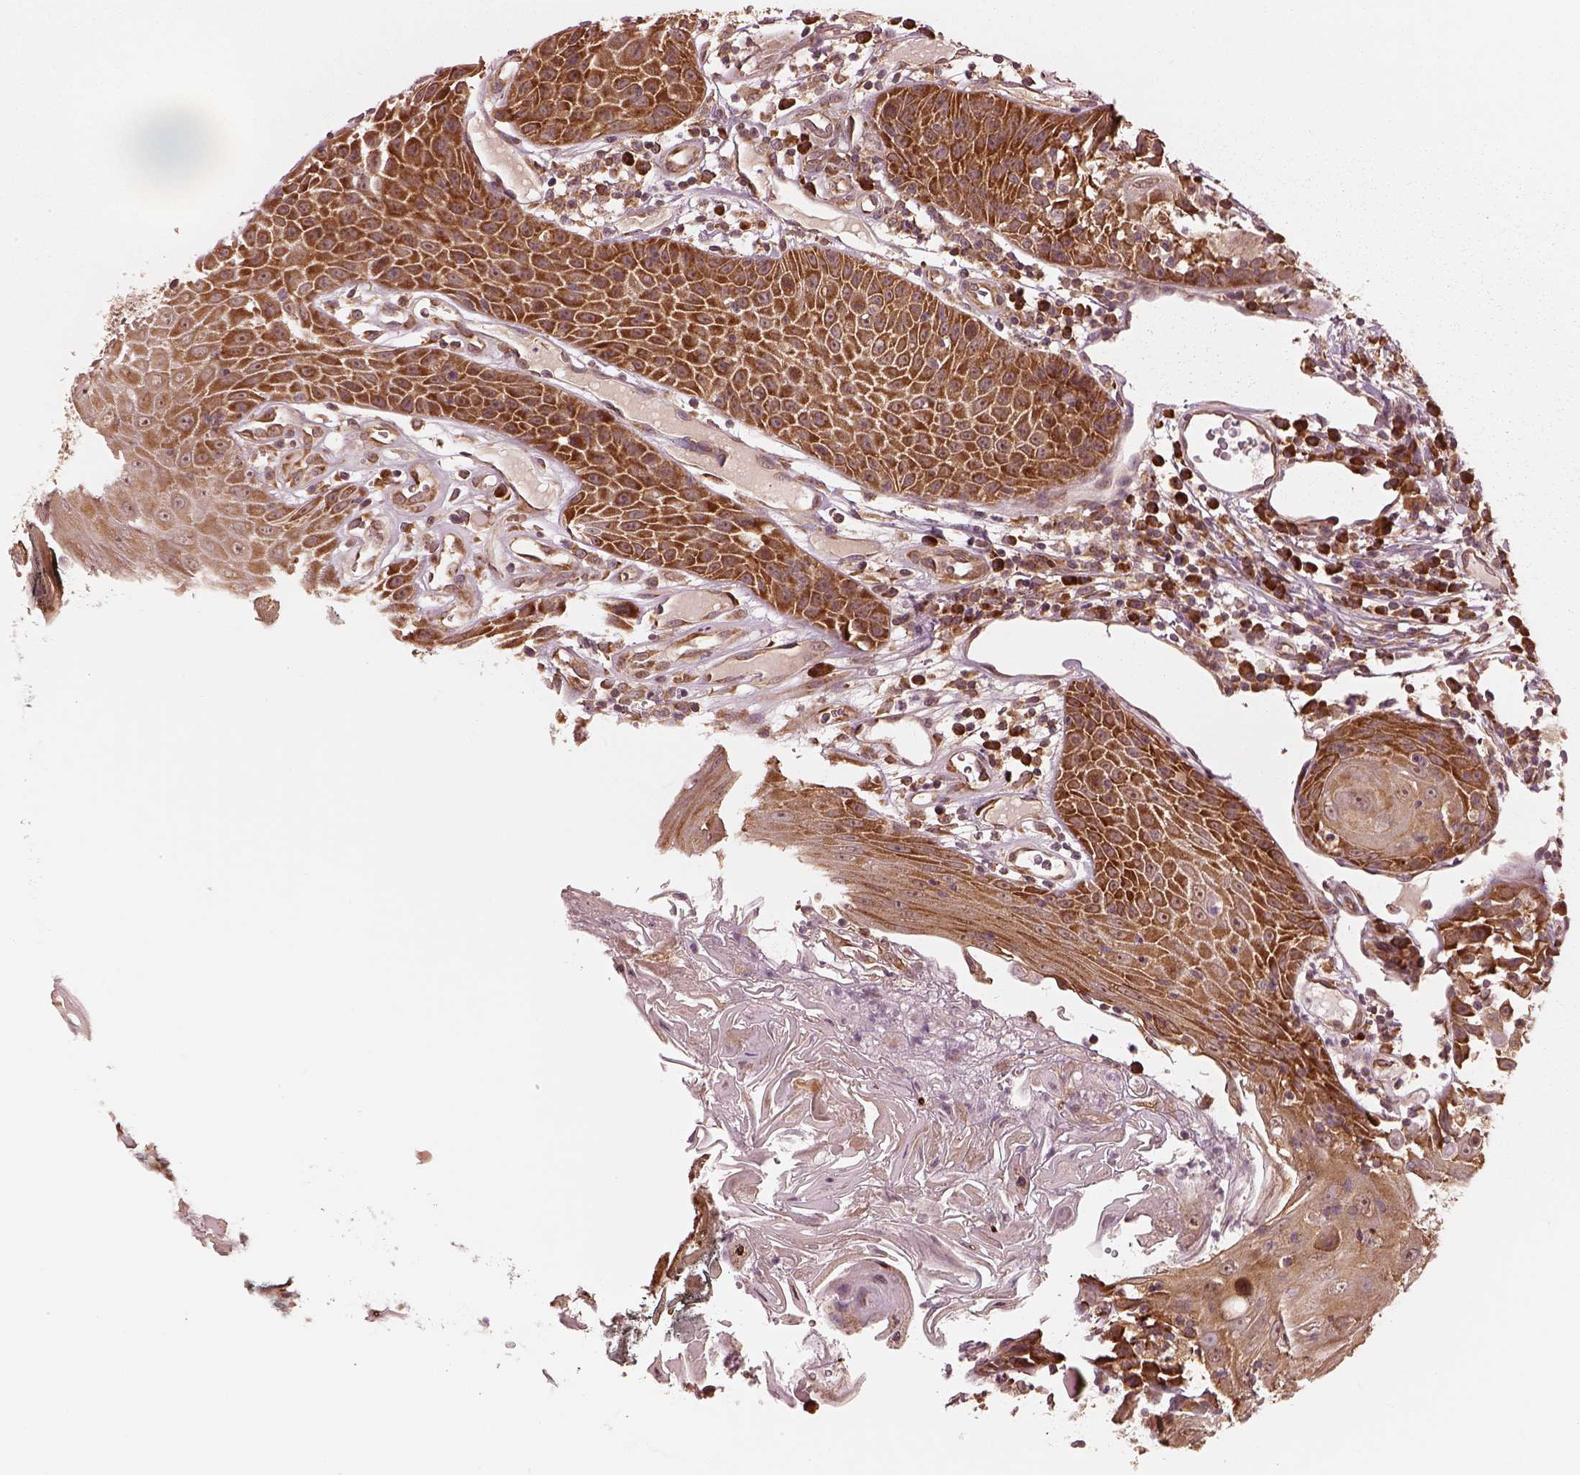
{"staining": {"intensity": "strong", "quantity": ">75%", "location": "cytoplasmic/membranous"}, "tissue": "head and neck cancer", "cell_type": "Tumor cells", "image_type": "cancer", "snomed": [{"axis": "morphology", "description": "Squamous cell carcinoma, NOS"}, {"axis": "topography", "description": "Head-Neck"}], "caption": "Immunohistochemical staining of human head and neck squamous cell carcinoma reveals strong cytoplasmic/membranous protein positivity in approximately >75% of tumor cells.", "gene": "RPS5", "patient": {"sex": "male", "age": 52}}